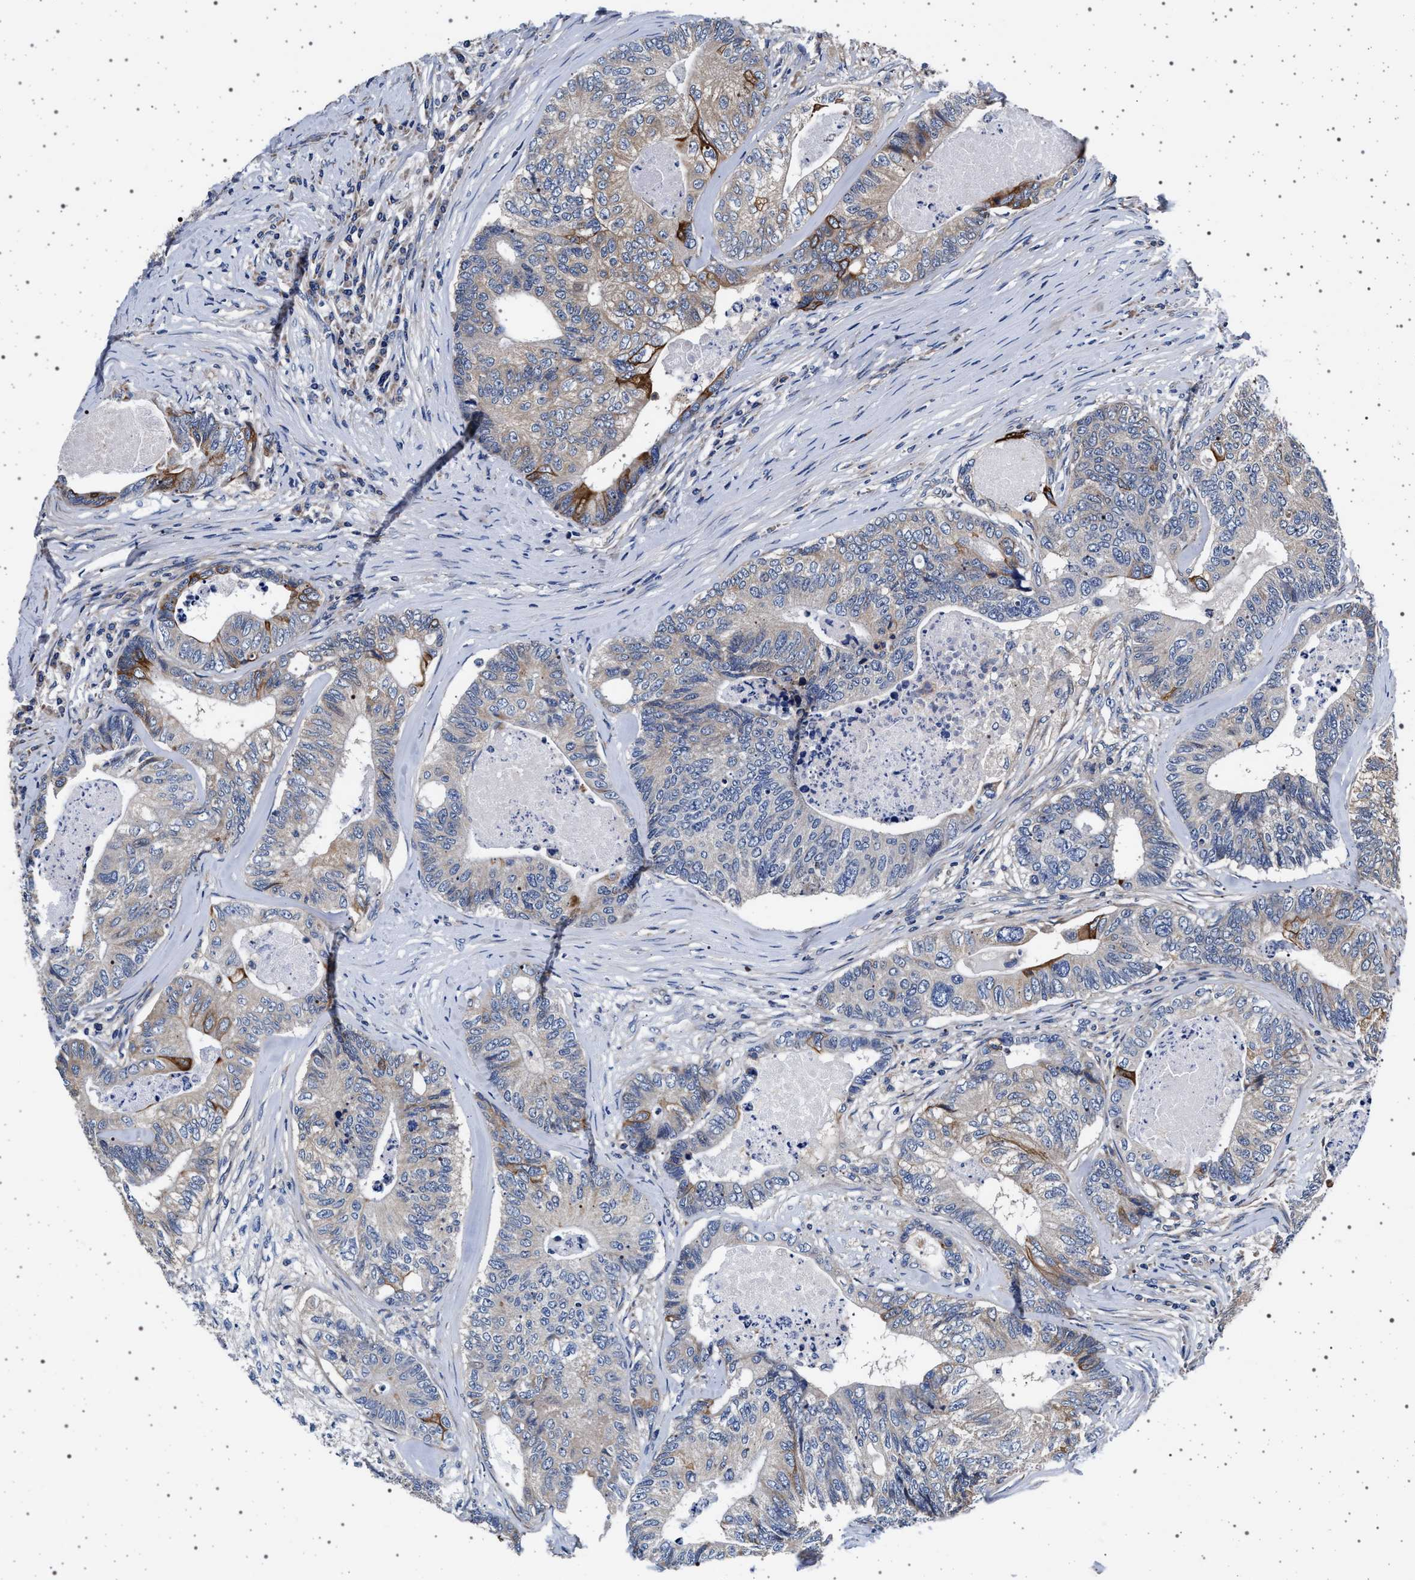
{"staining": {"intensity": "moderate", "quantity": "<25%", "location": "cytoplasmic/membranous"}, "tissue": "colorectal cancer", "cell_type": "Tumor cells", "image_type": "cancer", "snomed": [{"axis": "morphology", "description": "Adenocarcinoma, NOS"}, {"axis": "topography", "description": "Colon"}], "caption": "A photomicrograph showing moderate cytoplasmic/membranous positivity in about <25% of tumor cells in adenocarcinoma (colorectal), as visualized by brown immunohistochemical staining.", "gene": "MAP3K2", "patient": {"sex": "female", "age": 67}}